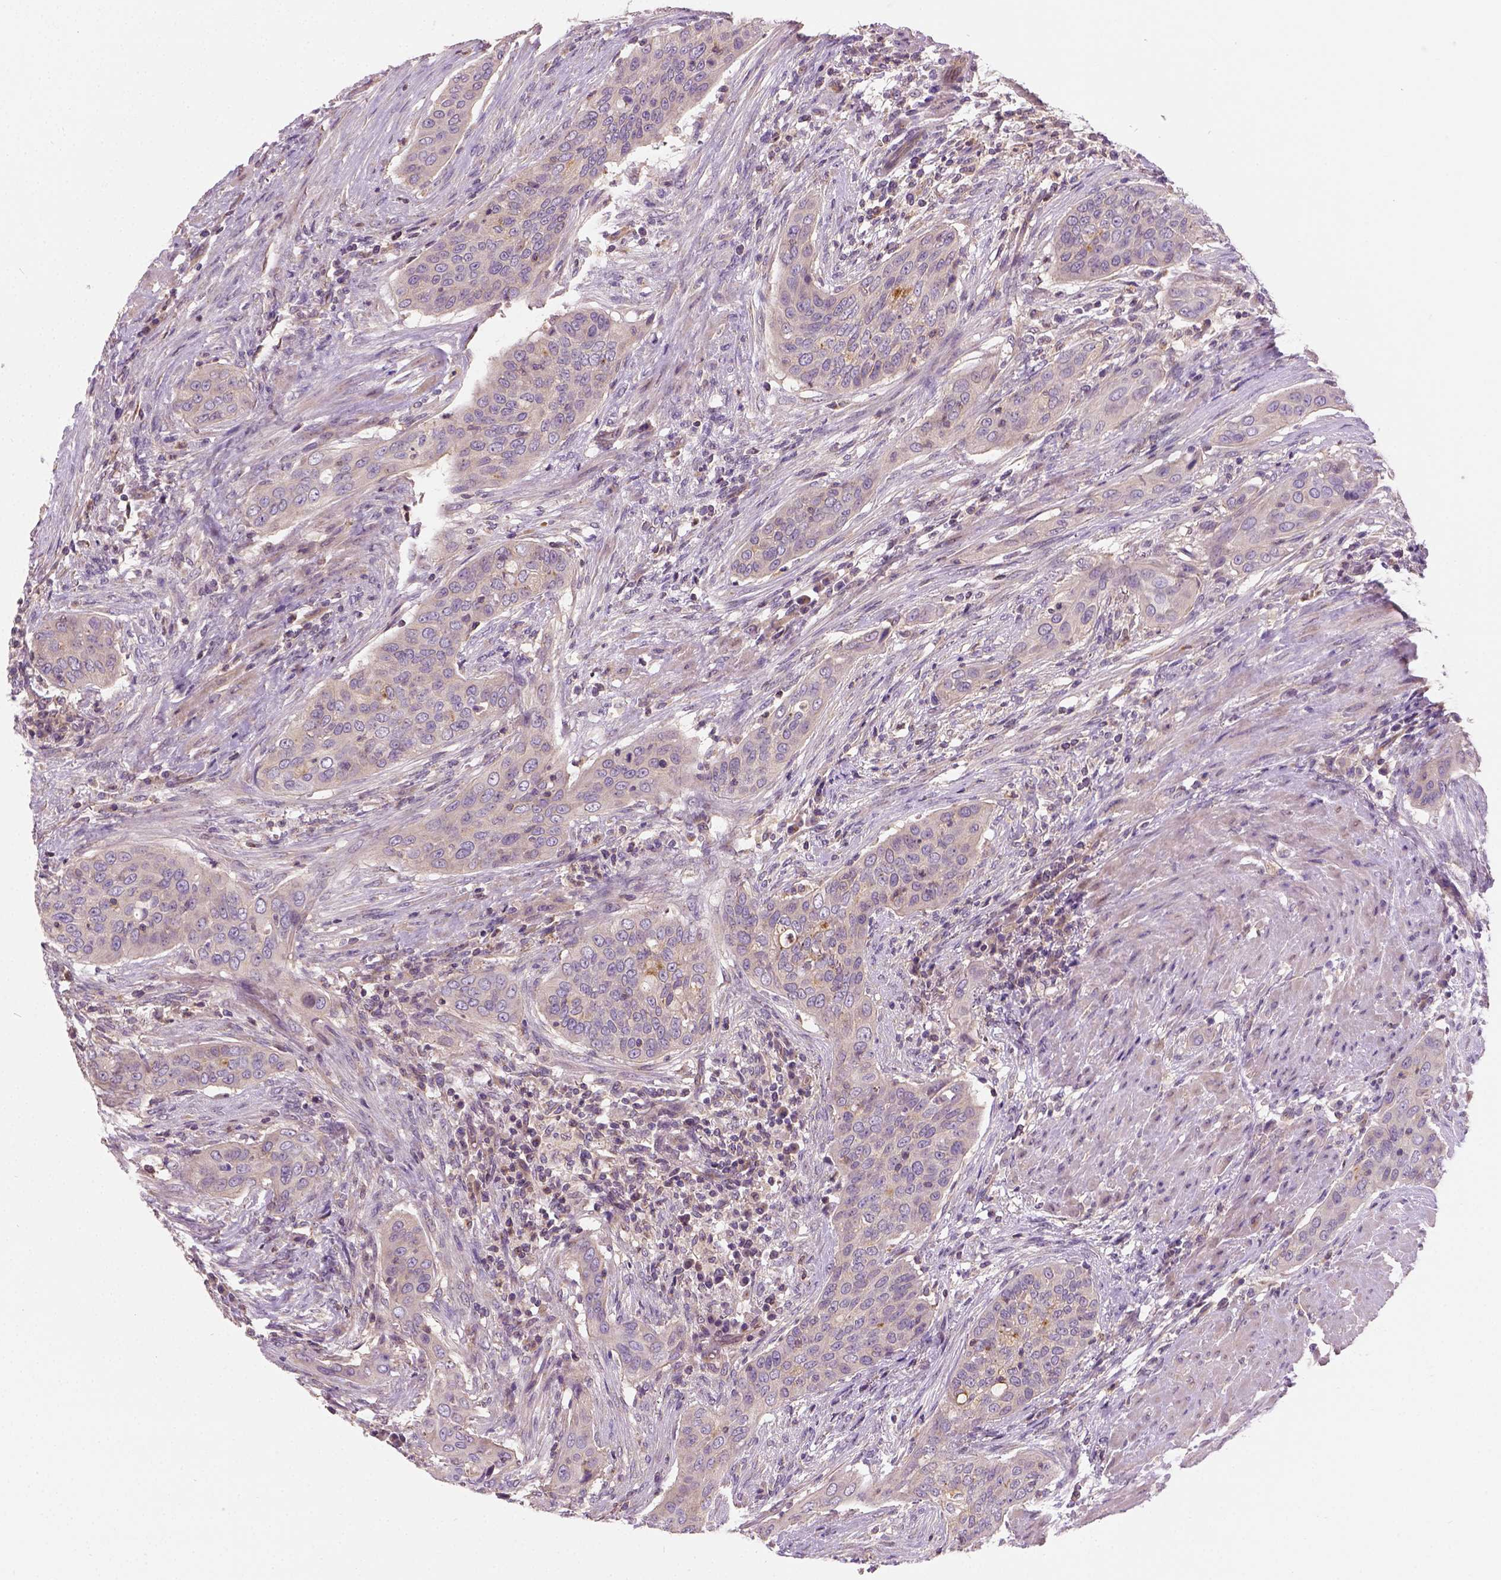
{"staining": {"intensity": "weak", "quantity": ">75%", "location": "cytoplasmic/membranous"}, "tissue": "urothelial cancer", "cell_type": "Tumor cells", "image_type": "cancer", "snomed": [{"axis": "morphology", "description": "Urothelial carcinoma, High grade"}, {"axis": "topography", "description": "Urinary bladder"}], "caption": "Tumor cells reveal weak cytoplasmic/membranous positivity in approximately >75% of cells in urothelial cancer.", "gene": "CRACR2A", "patient": {"sex": "male", "age": 82}}